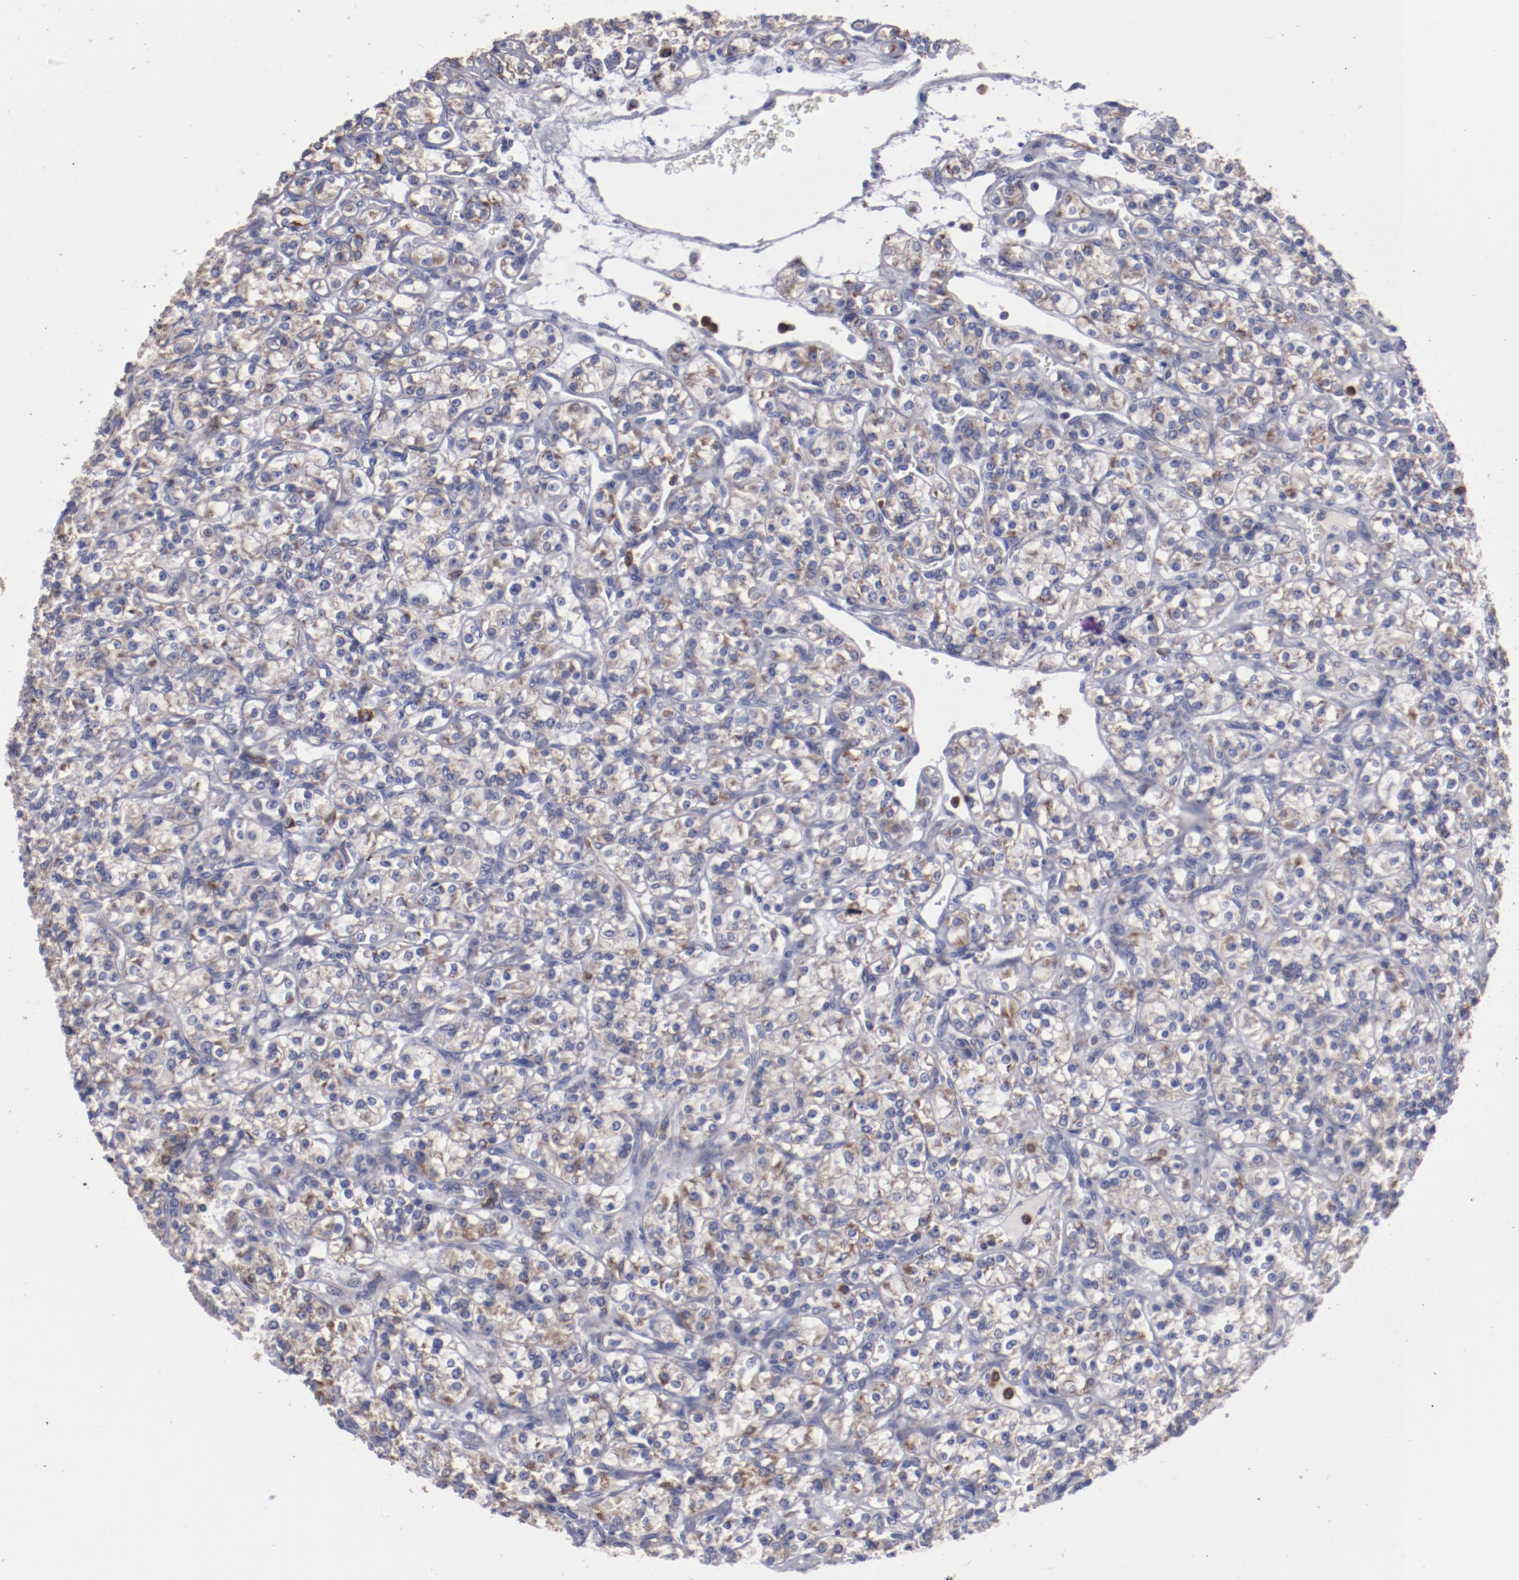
{"staining": {"intensity": "weak", "quantity": ">75%", "location": "cytoplasmic/membranous"}, "tissue": "renal cancer", "cell_type": "Tumor cells", "image_type": "cancer", "snomed": [{"axis": "morphology", "description": "Adenocarcinoma, NOS"}, {"axis": "topography", "description": "Kidney"}], "caption": "Protein expression analysis of human renal cancer (adenocarcinoma) reveals weak cytoplasmic/membranous expression in about >75% of tumor cells. (IHC, brightfield microscopy, high magnification).", "gene": "FGR", "patient": {"sex": "male", "age": 77}}